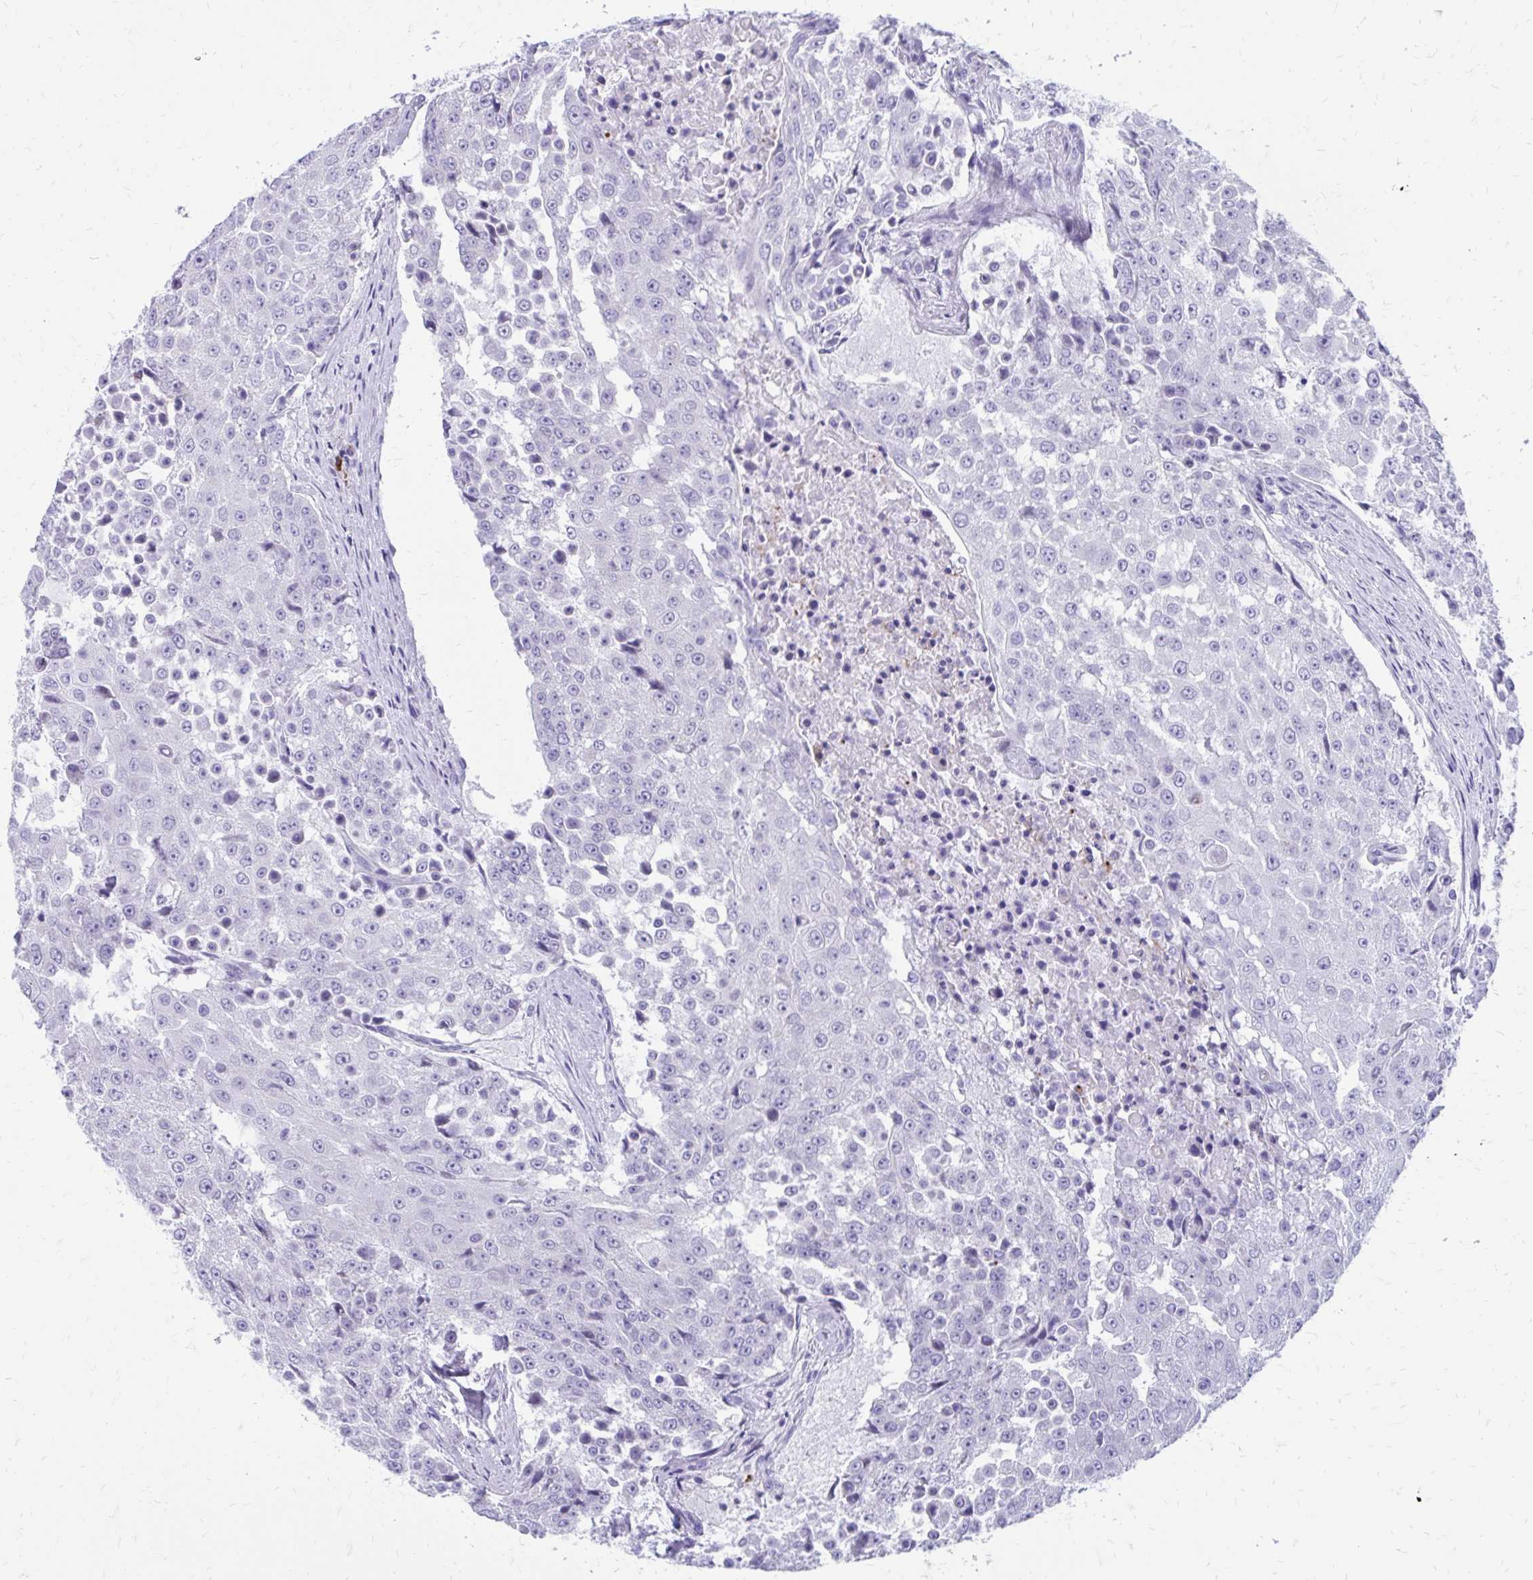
{"staining": {"intensity": "negative", "quantity": "none", "location": "none"}, "tissue": "urothelial cancer", "cell_type": "Tumor cells", "image_type": "cancer", "snomed": [{"axis": "morphology", "description": "Urothelial carcinoma, High grade"}, {"axis": "topography", "description": "Urinary bladder"}], "caption": "Tumor cells show no significant protein expression in urothelial cancer. The staining was performed using DAB (3,3'-diaminobenzidine) to visualize the protein expression in brown, while the nuclei were stained in blue with hematoxylin (Magnification: 20x).", "gene": "SATL1", "patient": {"sex": "female", "age": 63}}